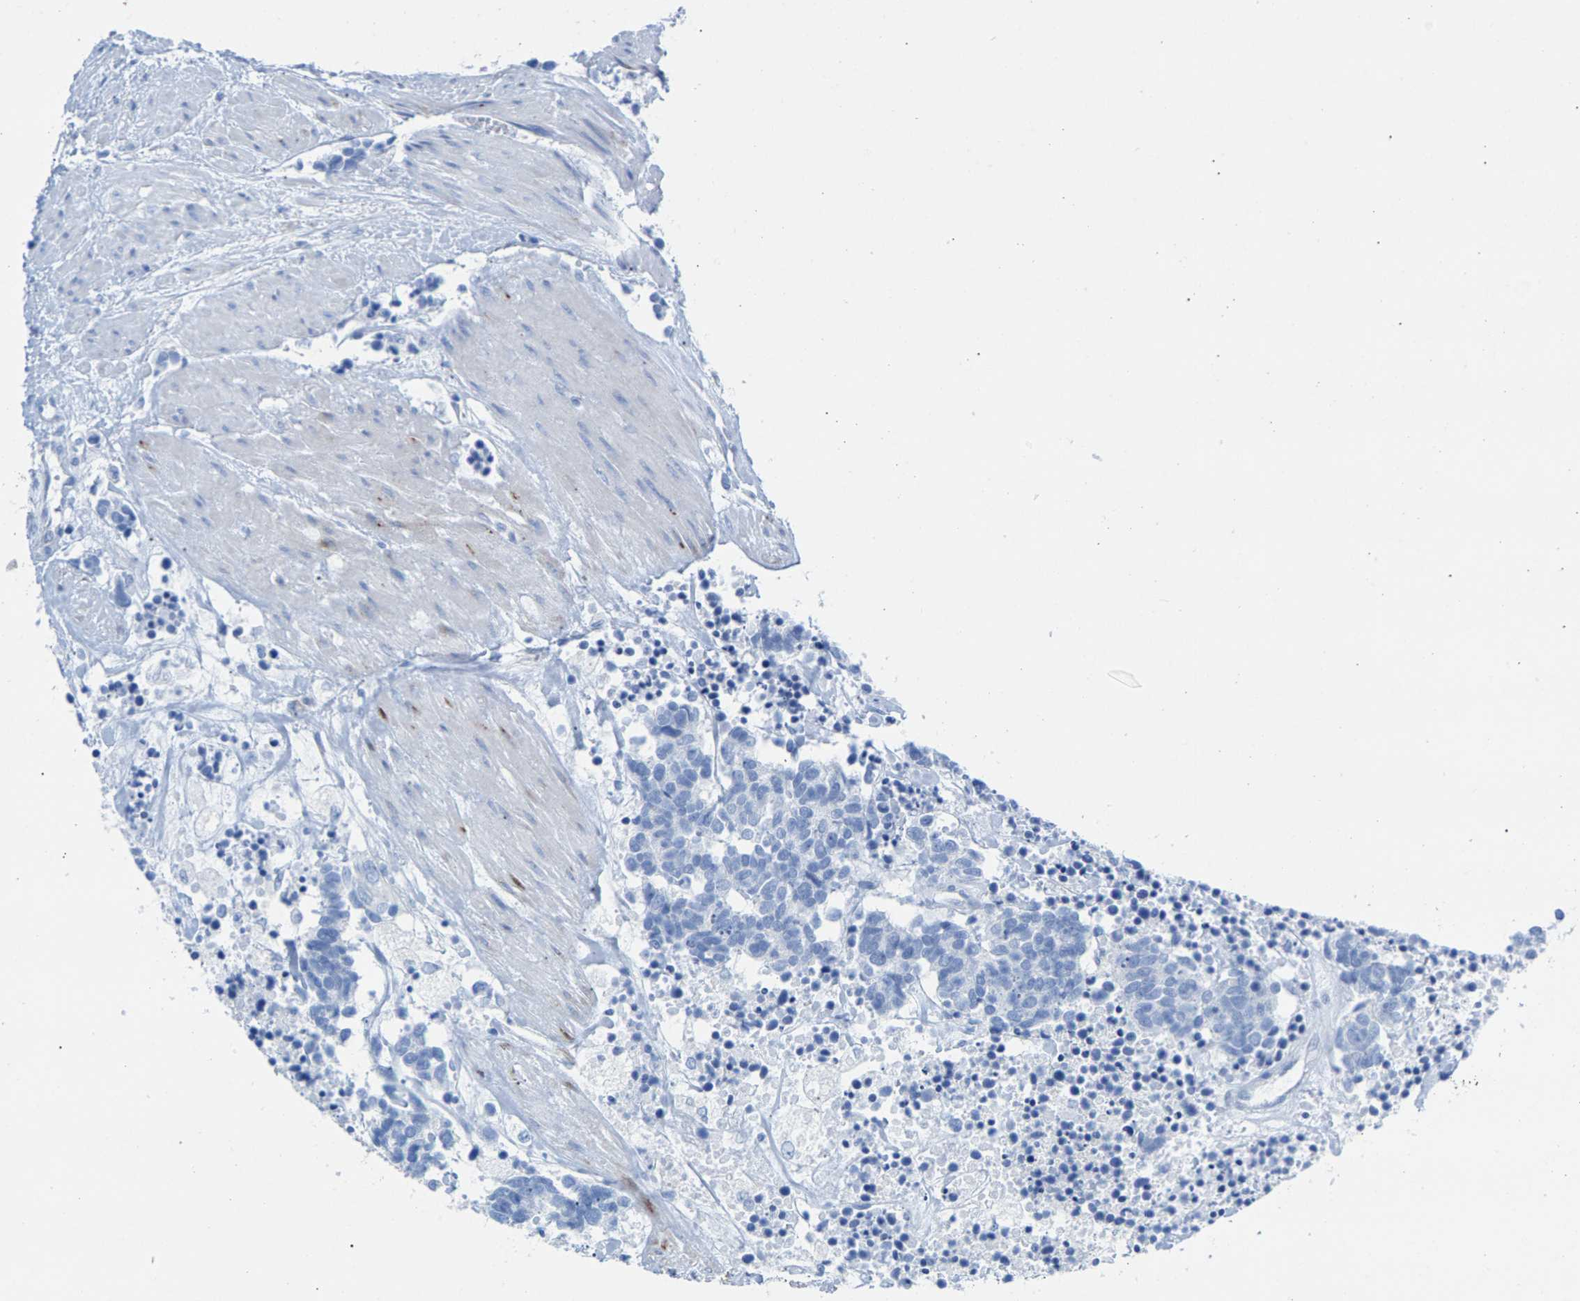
{"staining": {"intensity": "negative", "quantity": "none", "location": "none"}, "tissue": "carcinoid", "cell_type": "Tumor cells", "image_type": "cancer", "snomed": [{"axis": "morphology", "description": "Carcinoma, NOS"}, {"axis": "morphology", "description": "Carcinoid, malignant, NOS"}, {"axis": "topography", "description": "Urinary bladder"}], "caption": "DAB immunohistochemical staining of human carcinoid exhibits no significant expression in tumor cells.", "gene": "CPA1", "patient": {"sex": "male", "age": 57}}